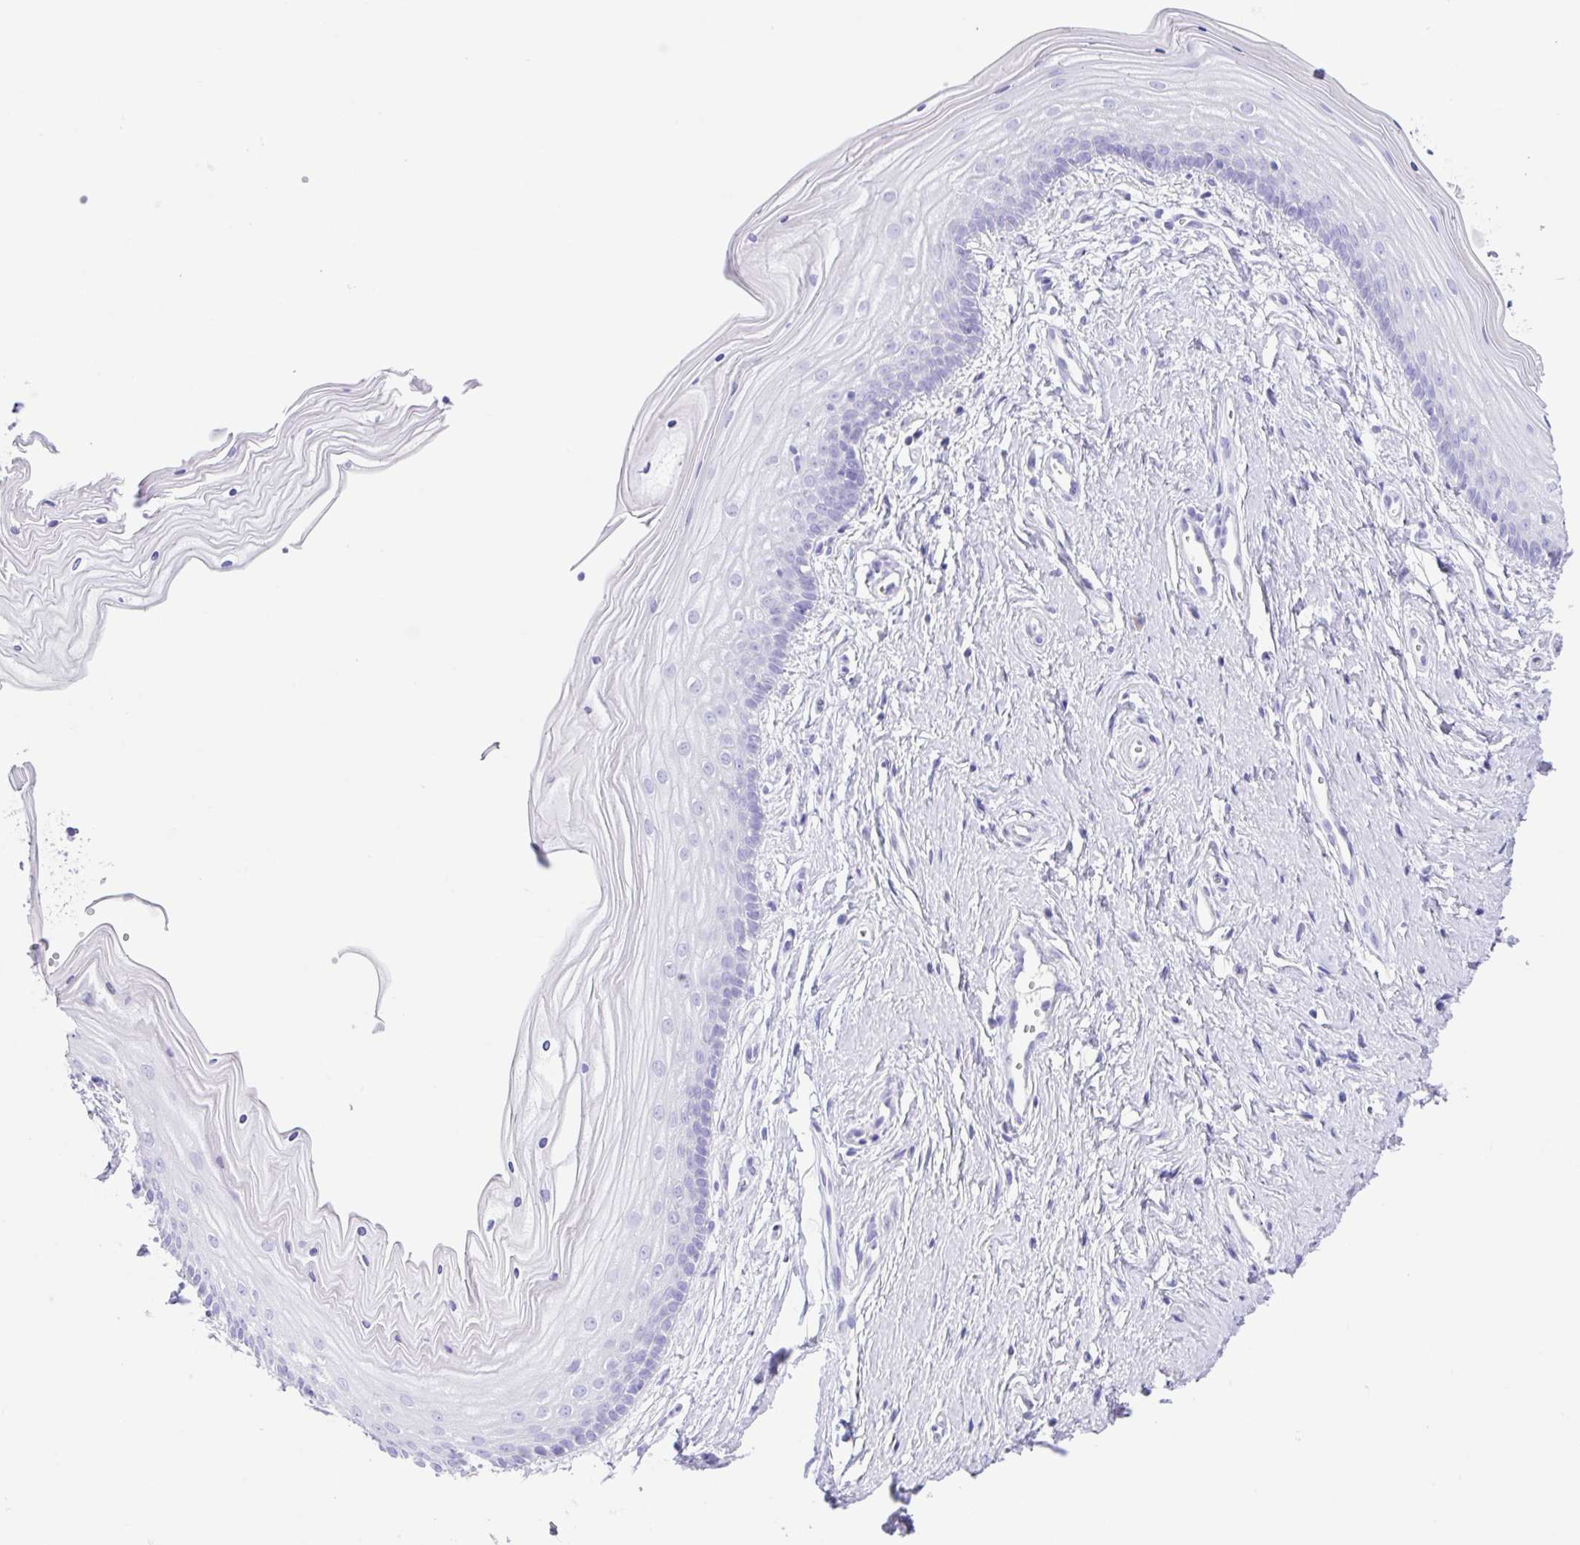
{"staining": {"intensity": "negative", "quantity": "none", "location": "none"}, "tissue": "vagina", "cell_type": "Squamous epithelial cells", "image_type": "normal", "snomed": [{"axis": "morphology", "description": "Normal tissue, NOS"}, {"axis": "topography", "description": "Vagina"}], "caption": "This is an immunohistochemistry (IHC) micrograph of unremarkable vagina. There is no expression in squamous epithelial cells.", "gene": "CPA1", "patient": {"sex": "female", "age": 38}}